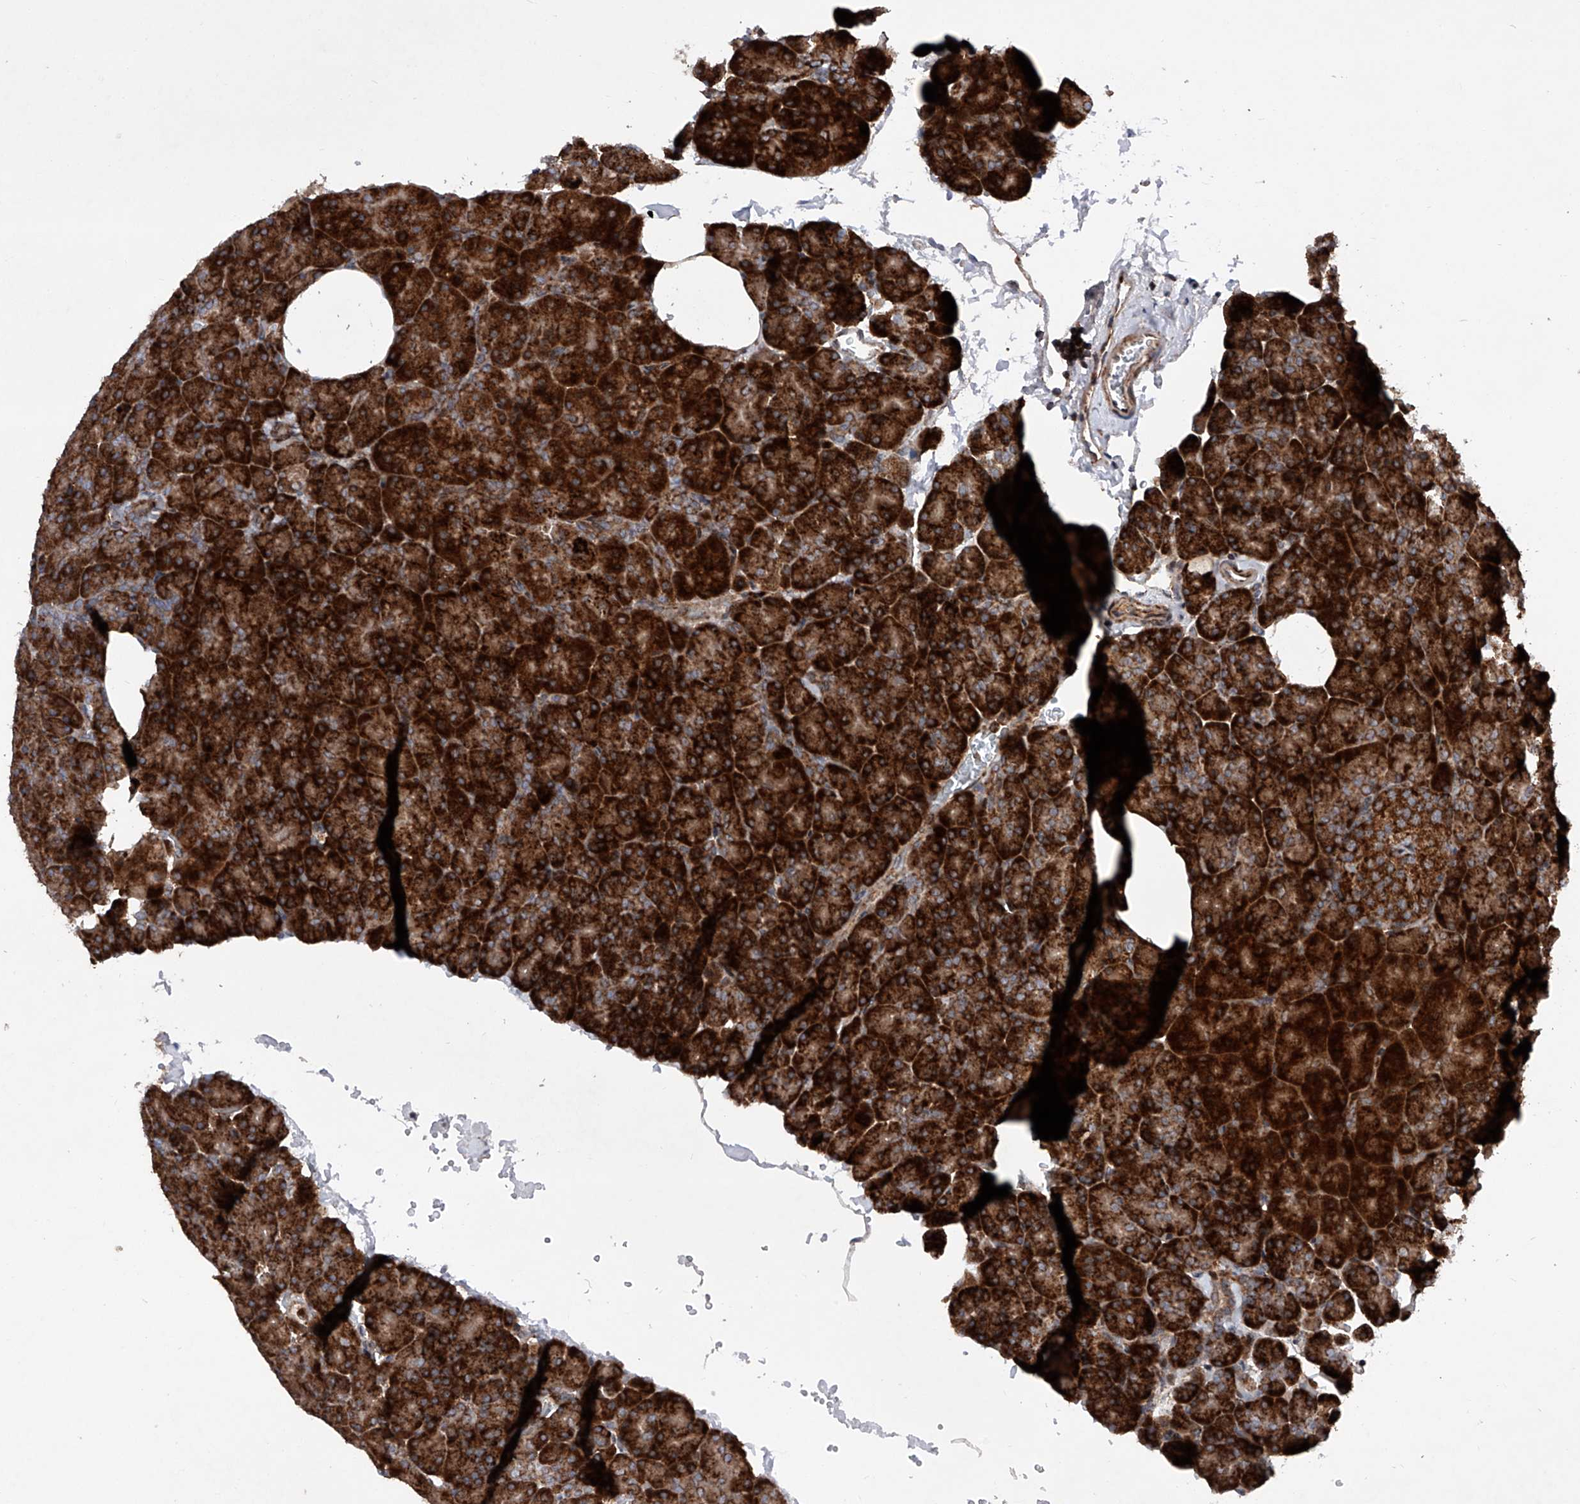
{"staining": {"intensity": "strong", "quantity": ">75%", "location": "cytoplasmic/membranous"}, "tissue": "pancreas", "cell_type": "Exocrine glandular cells", "image_type": "normal", "snomed": [{"axis": "morphology", "description": "Normal tissue, NOS"}, {"axis": "morphology", "description": "Carcinoid, malignant, NOS"}, {"axis": "topography", "description": "Pancreas"}], "caption": "Unremarkable pancreas was stained to show a protein in brown. There is high levels of strong cytoplasmic/membranous expression in about >75% of exocrine glandular cells.", "gene": "DAD1", "patient": {"sex": "female", "age": 35}}